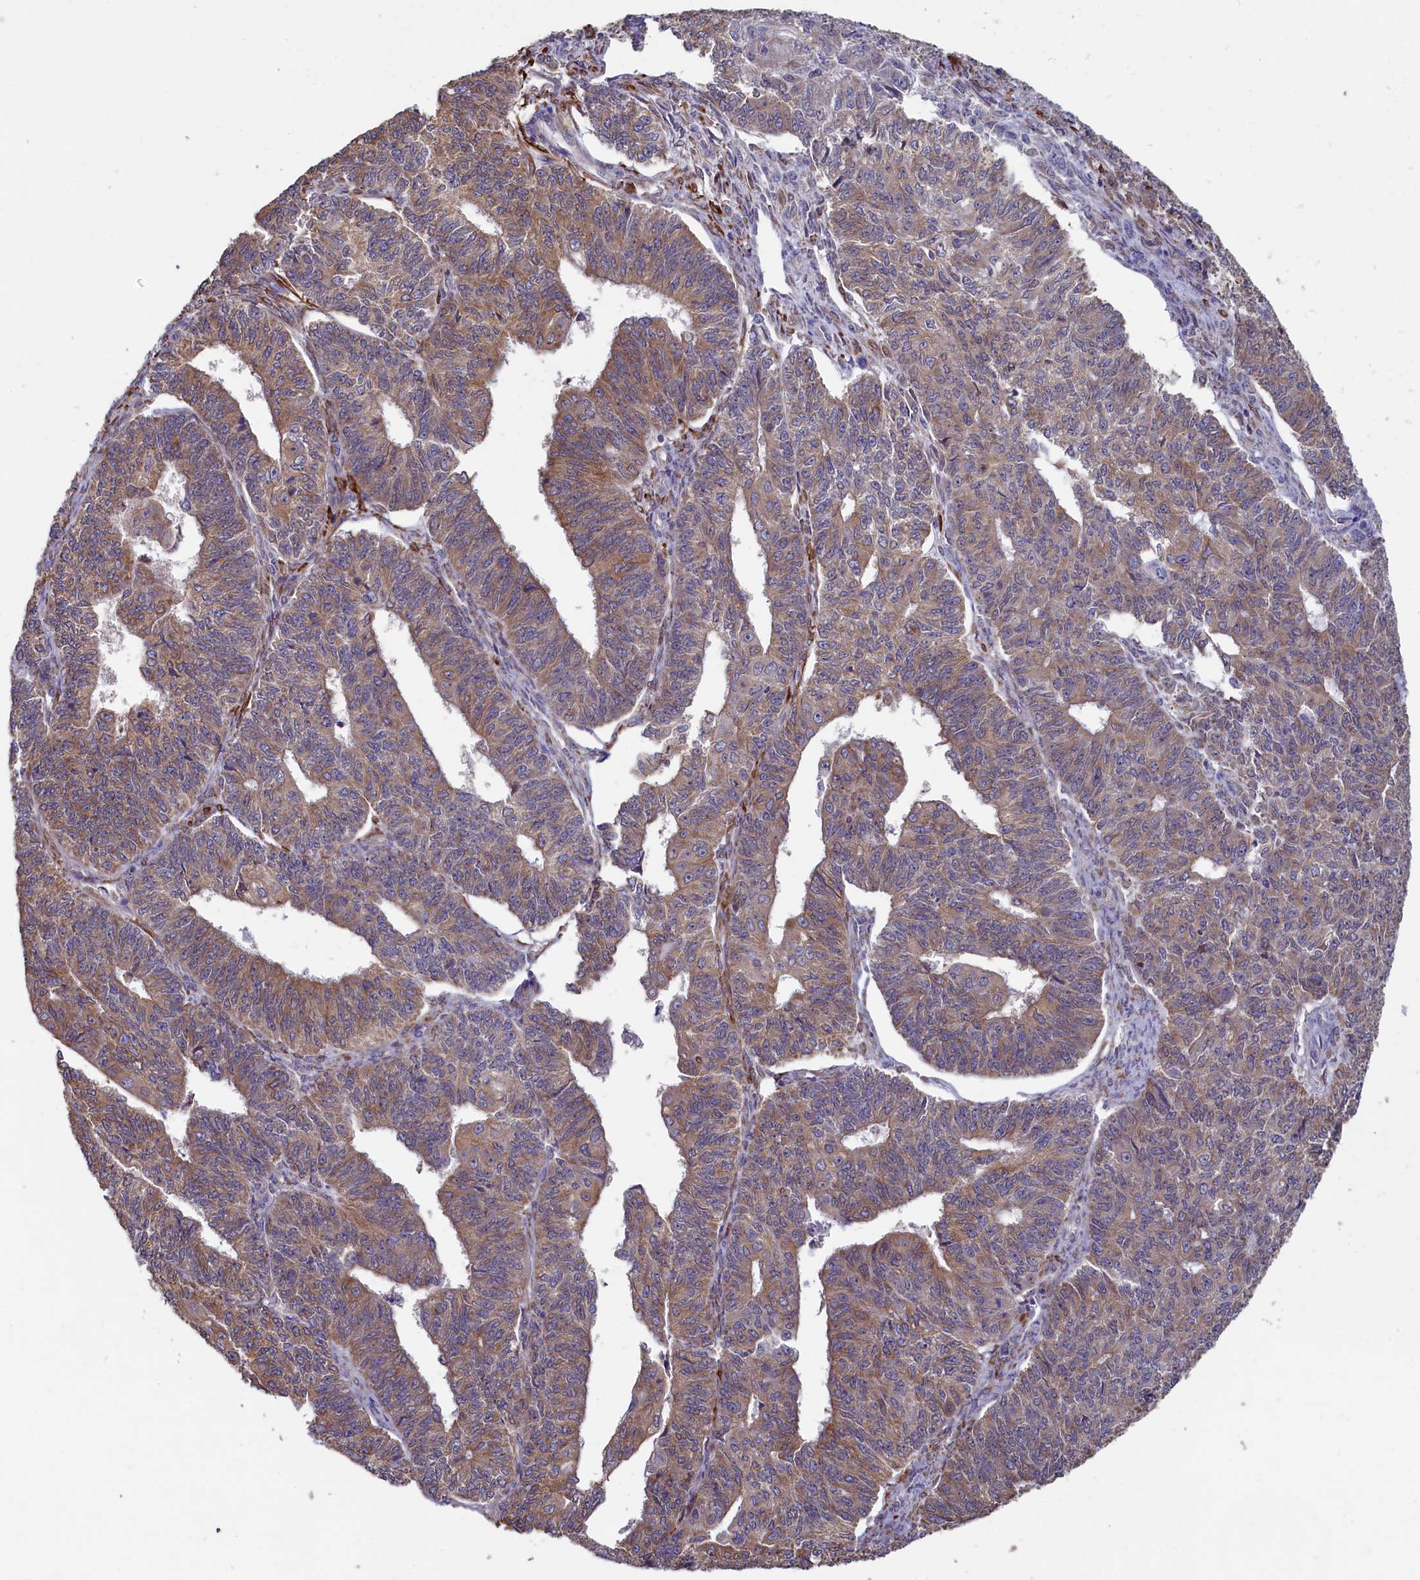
{"staining": {"intensity": "moderate", "quantity": ">75%", "location": "cytoplasmic/membranous"}, "tissue": "endometrial cancer", "cell_type": "Tumor cells", "image_type": "cancer", "snomed": [{"axis": "morphology", "description": "Adenocarcinoma, NOS"}, {"axis": "topography", "description": "Endometrium"}], "caption": "Human adenocarcinoma (endometrial) stained with a brown dye reveals moderate cytoplasmic/membranous positive expression in approximately >75% of tumor cells.", "gene": "SPATA2L", "patient": {"sex": "female", "age": 32}}